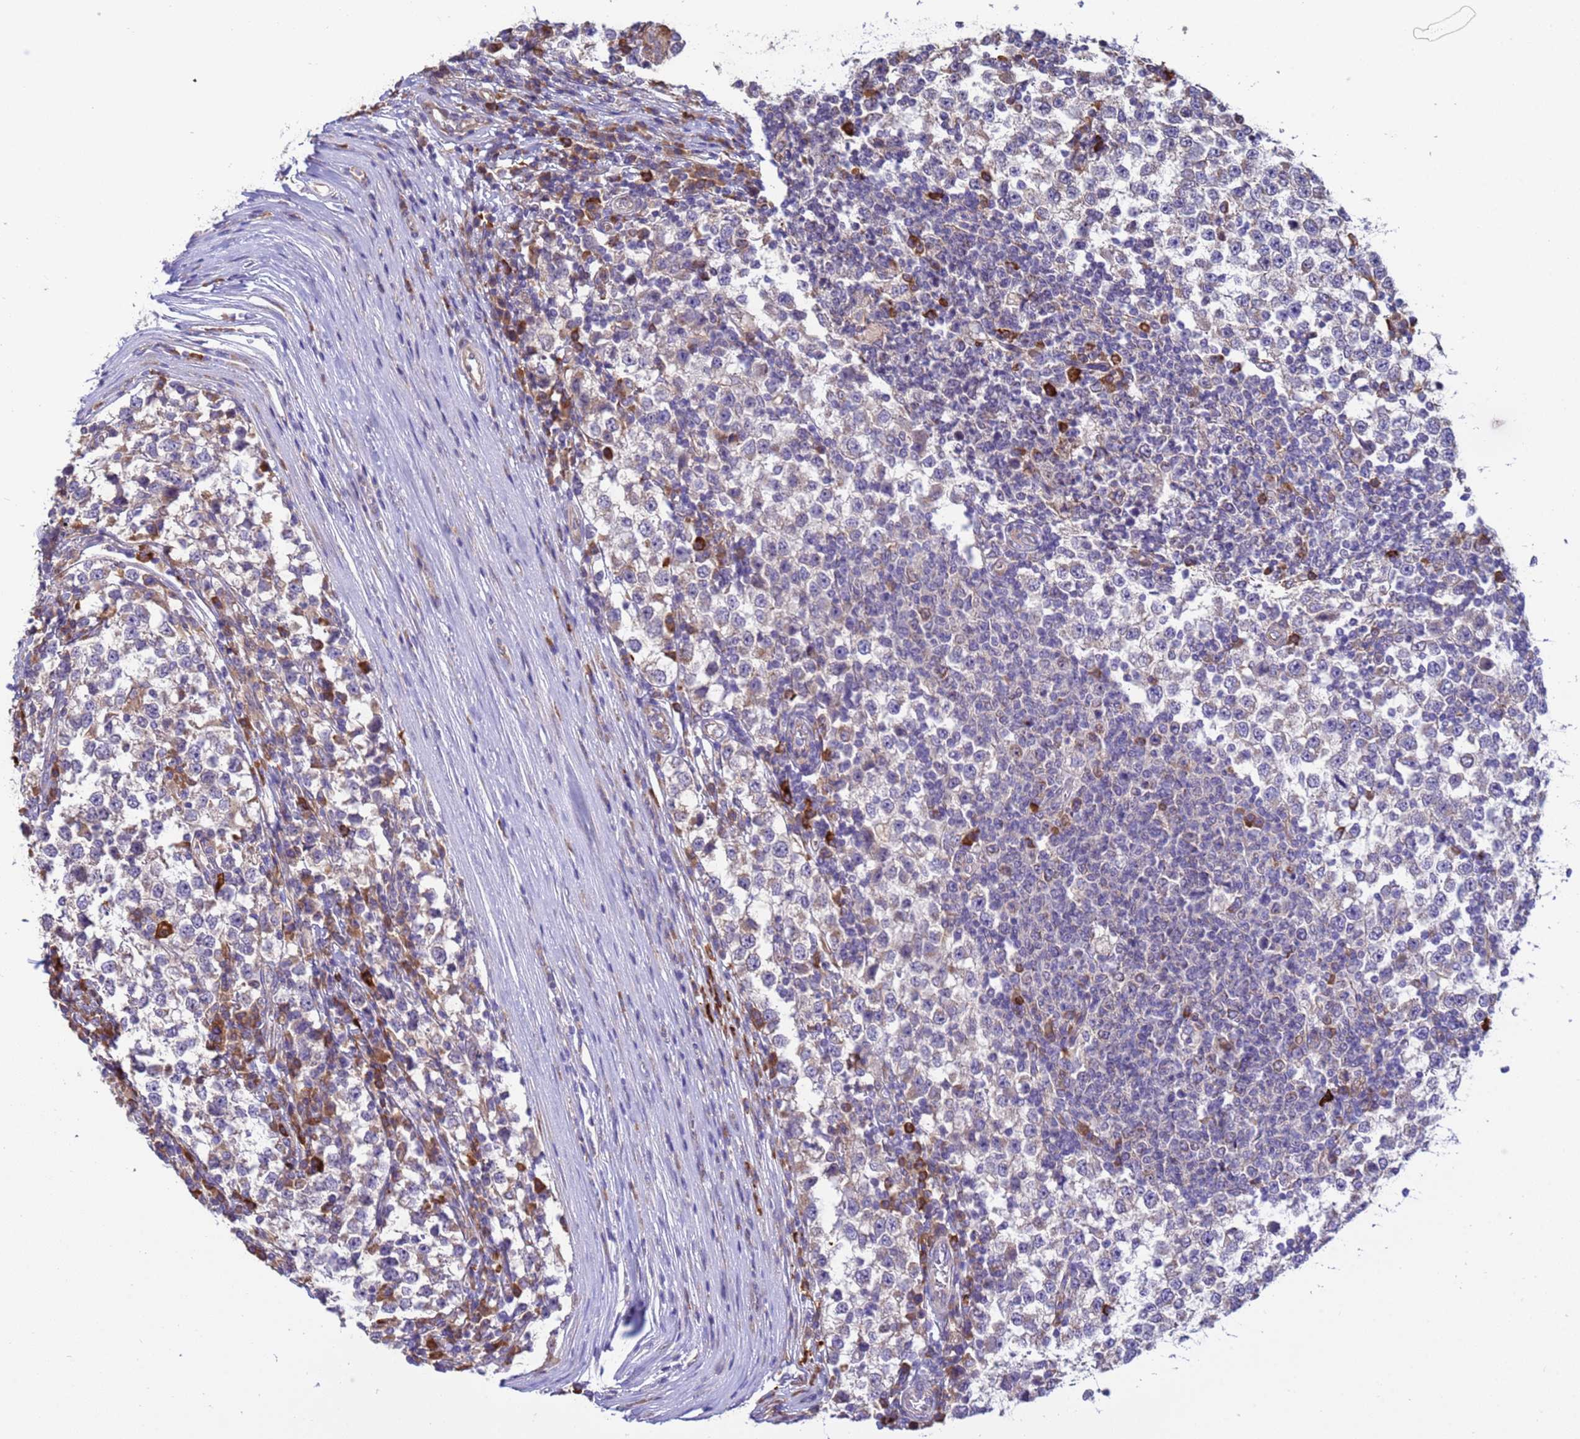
{"staining": {"intensity": "negative", "quantity": "none", "location": "none"}, "tissue": "testis cancer", "cell_type": "Tumor cells", "image_type": "cancer", "snomed": [{"axis": "morphology", "description": "Seminoma, NOS"}, {"axis": "topography", "description": "Testis"}], "caption": "High magnification brightfield microscopy of testis seminoma stained with DAB (brown) and counterstained with hematoxylin (blue): tumor cells show no significant expression. Nuclei are stained in blue.", "gene": "THAP5", "patient": {"sex": "male", "age": 65}}